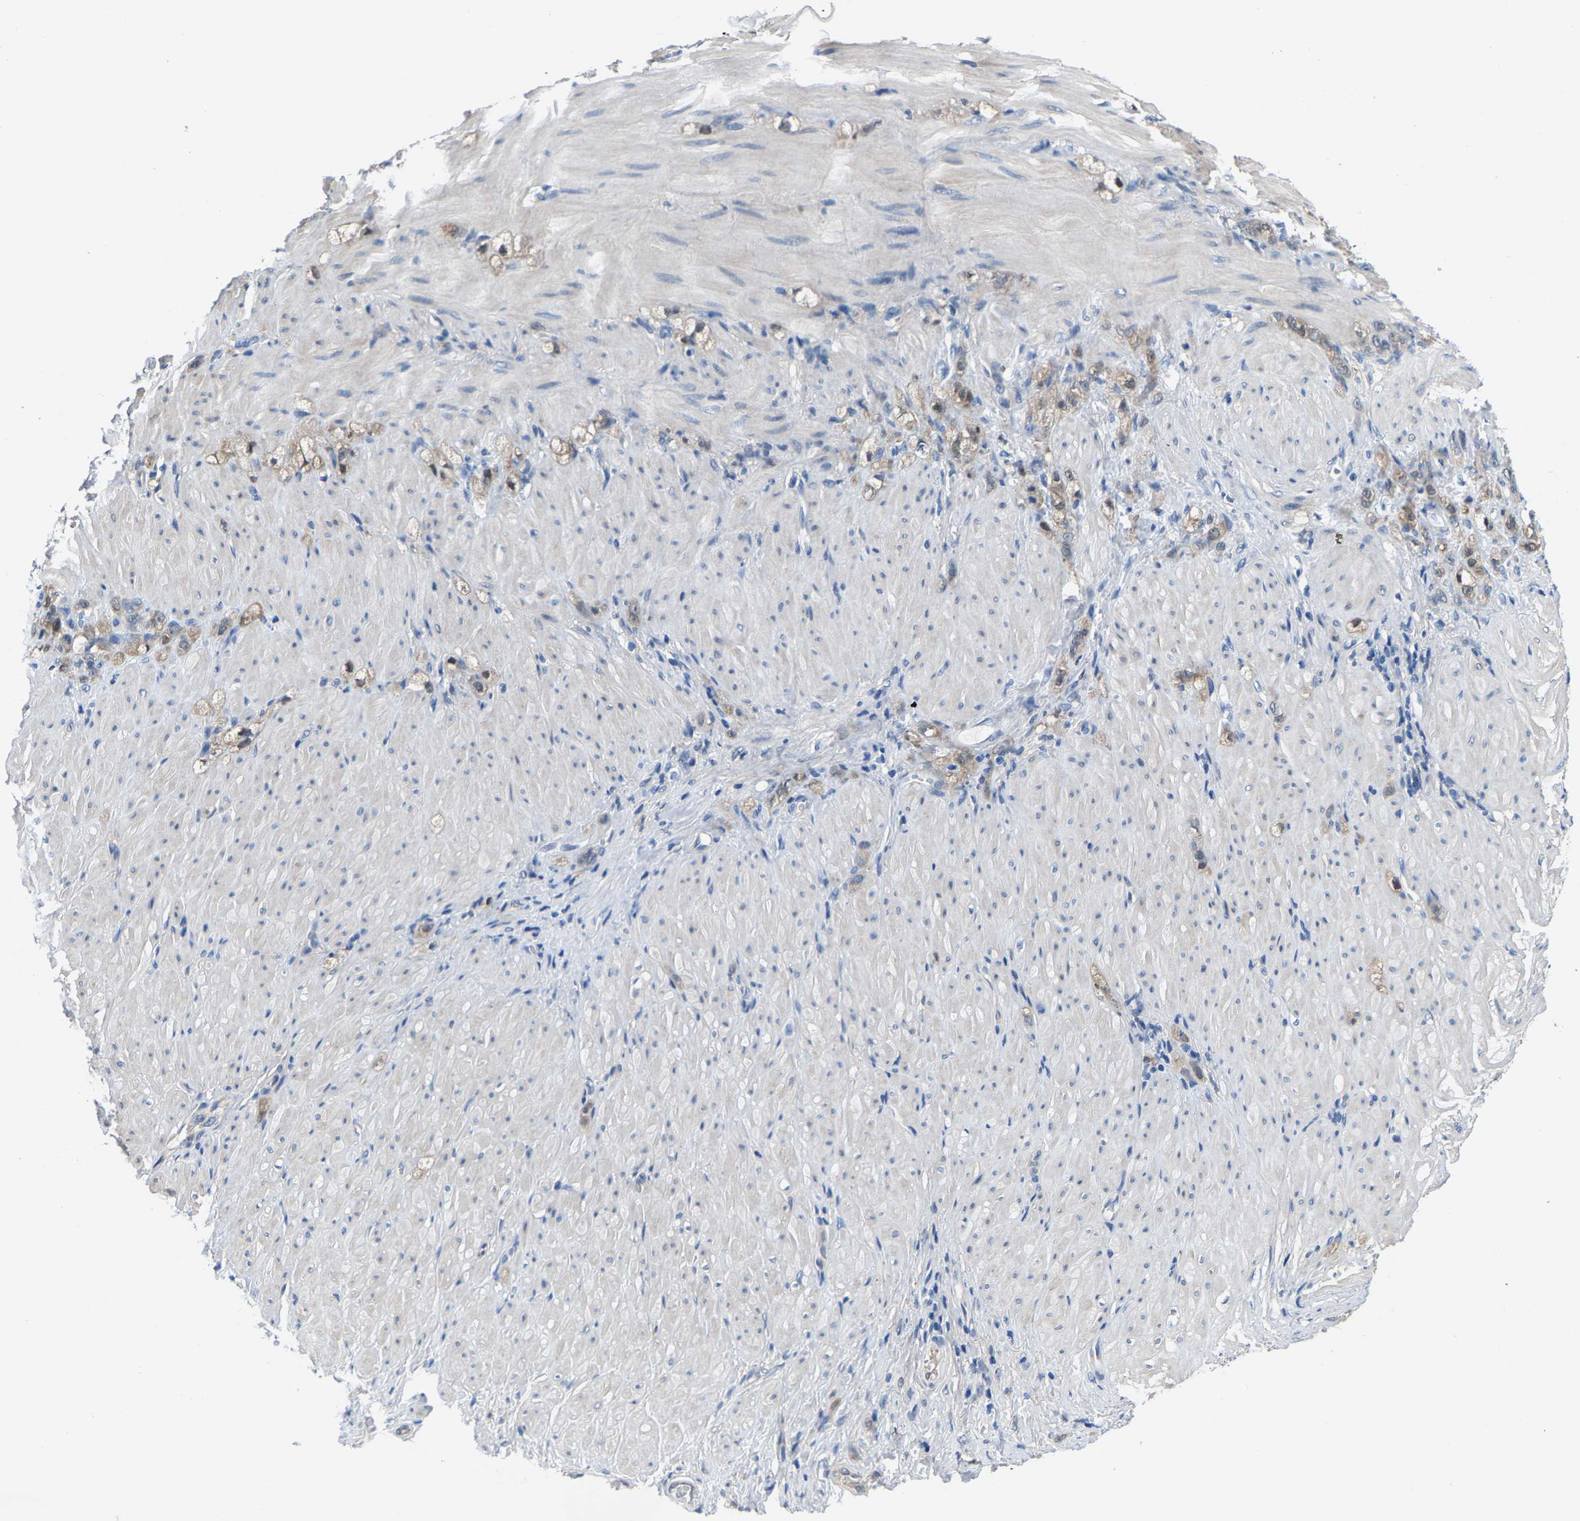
{"staining": {"intensity": "weak", "quantity": "25%-75%", "location": "cytoplasmic/membranous"}, "tissue": "stomach cancer", "cell_type": "Tumor cells", "image_type": "cancer", "snomed": [{"axis": "morphology", "description": "Normal tissue, NOS"}, {"axis": "morphology", "description": "Adenocarcinoma, NOS"}, {"axis": "topography", "description": "Stomach"}], "caption": "Stomach cancer tissue shows weak cytoplasmic/membranous expression in about 25%-75% of tumor cells, visualized by immunohistochemistry. (Stains: DAB in brown, nuclei in blue, Microscopy: brightfield microscopy at high magnification).", "gene": "SSH3", "patient": {"sex": "male", "age": 82}}